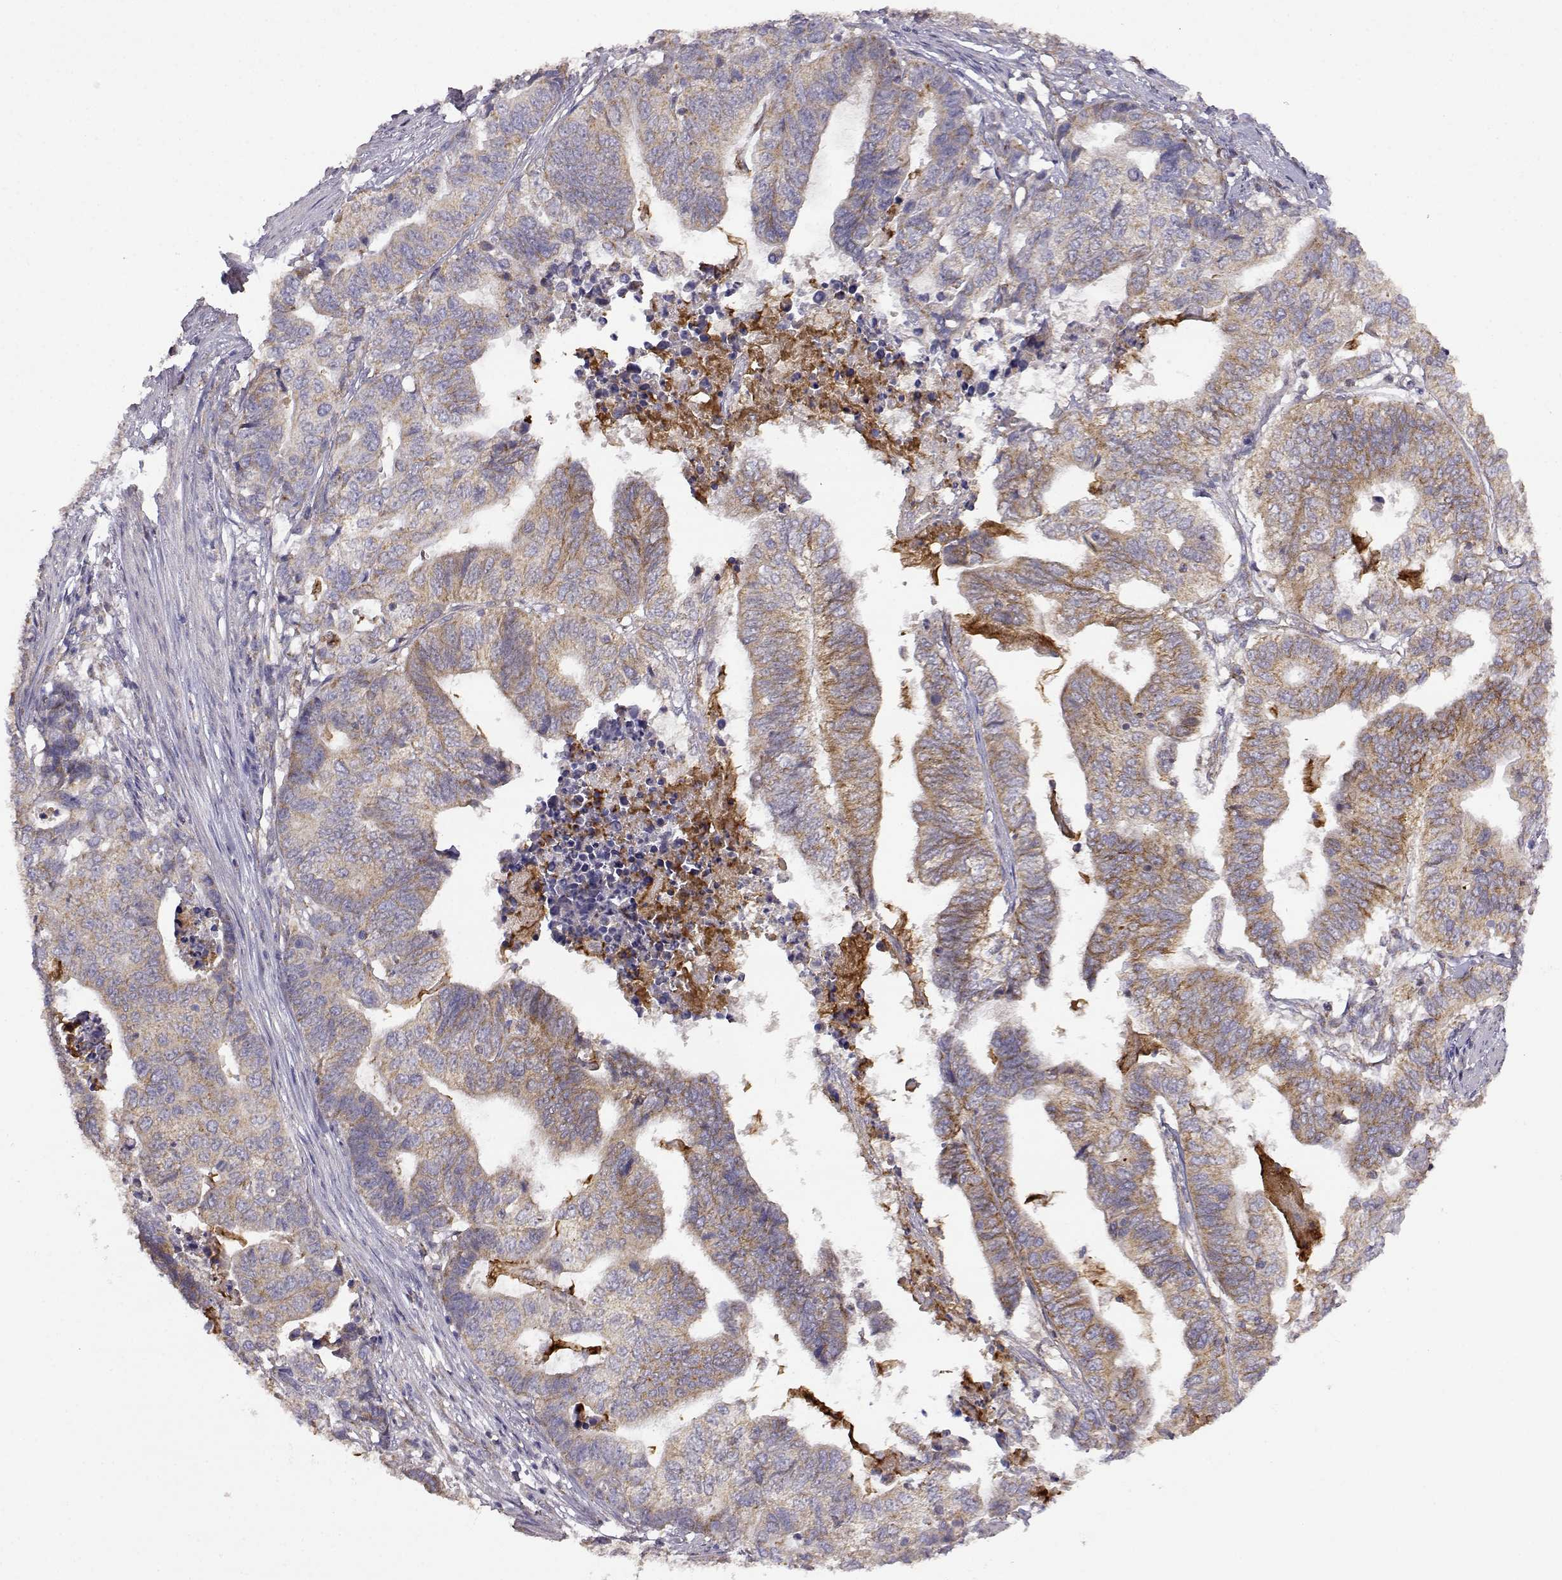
{"staining": {"intensity": "weak", "quantity": "25%-75%", "location": "cytoplasmic/membranous"}, "tissue": "stomach cancer", "cell_type": "Tumor cells", "image_type": "cancer", "snomed": [{"axis": "morphology", "description": "Adenocarcinoma, NOS"}, {"axis": "topography", "description": "Stomach, upper"}], "caption": "The micrograph shows a brown stain indicating the presence of a protein in the cytoplasmic/membranous of tumor cells in stomach cancer.", "gene": "DDC", "patient": {"sex": "female", "age": 67}}